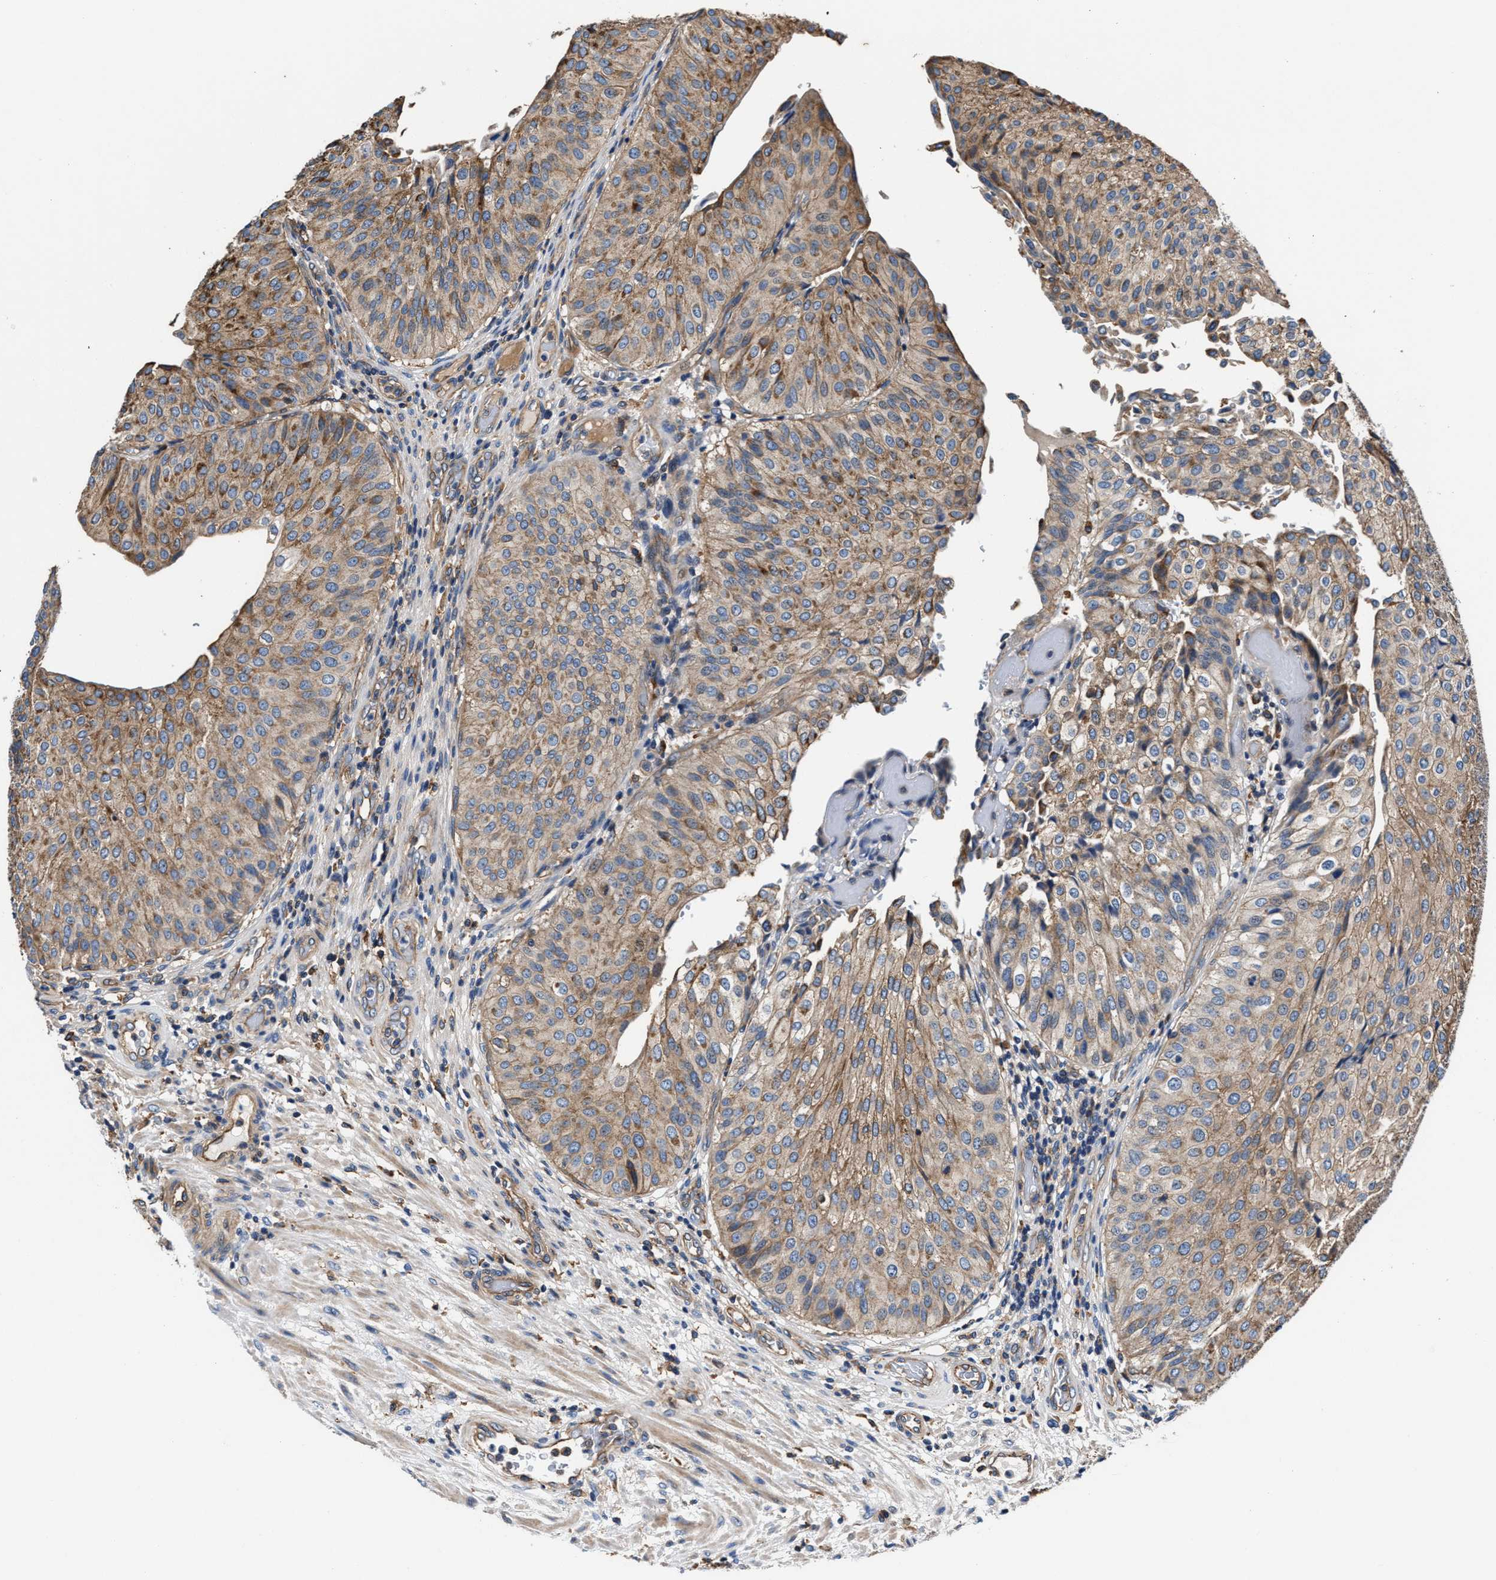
{"staining": {"intensity": "moderate", "quantity": ">75%", "location": "cytoplasmic/membranous"}, "tissue": "urothelial cancer", "cell_type": "Tumor cells", "image_type": "cancer", "snomed": [{"axis": "morphology", "description": "Urothelial carcinoma, Low grade"}, {"axis": "topography", "description": "Urinary bladder"}], "caption": "Protein expression analysis of human low-grade urothelial carcinoma reveals moderate cytoplasmic/membranous expression in about >75% of tumor cells.", "gene": "PPP1R9B", "patient": {"sex": "male", "age": 67}}